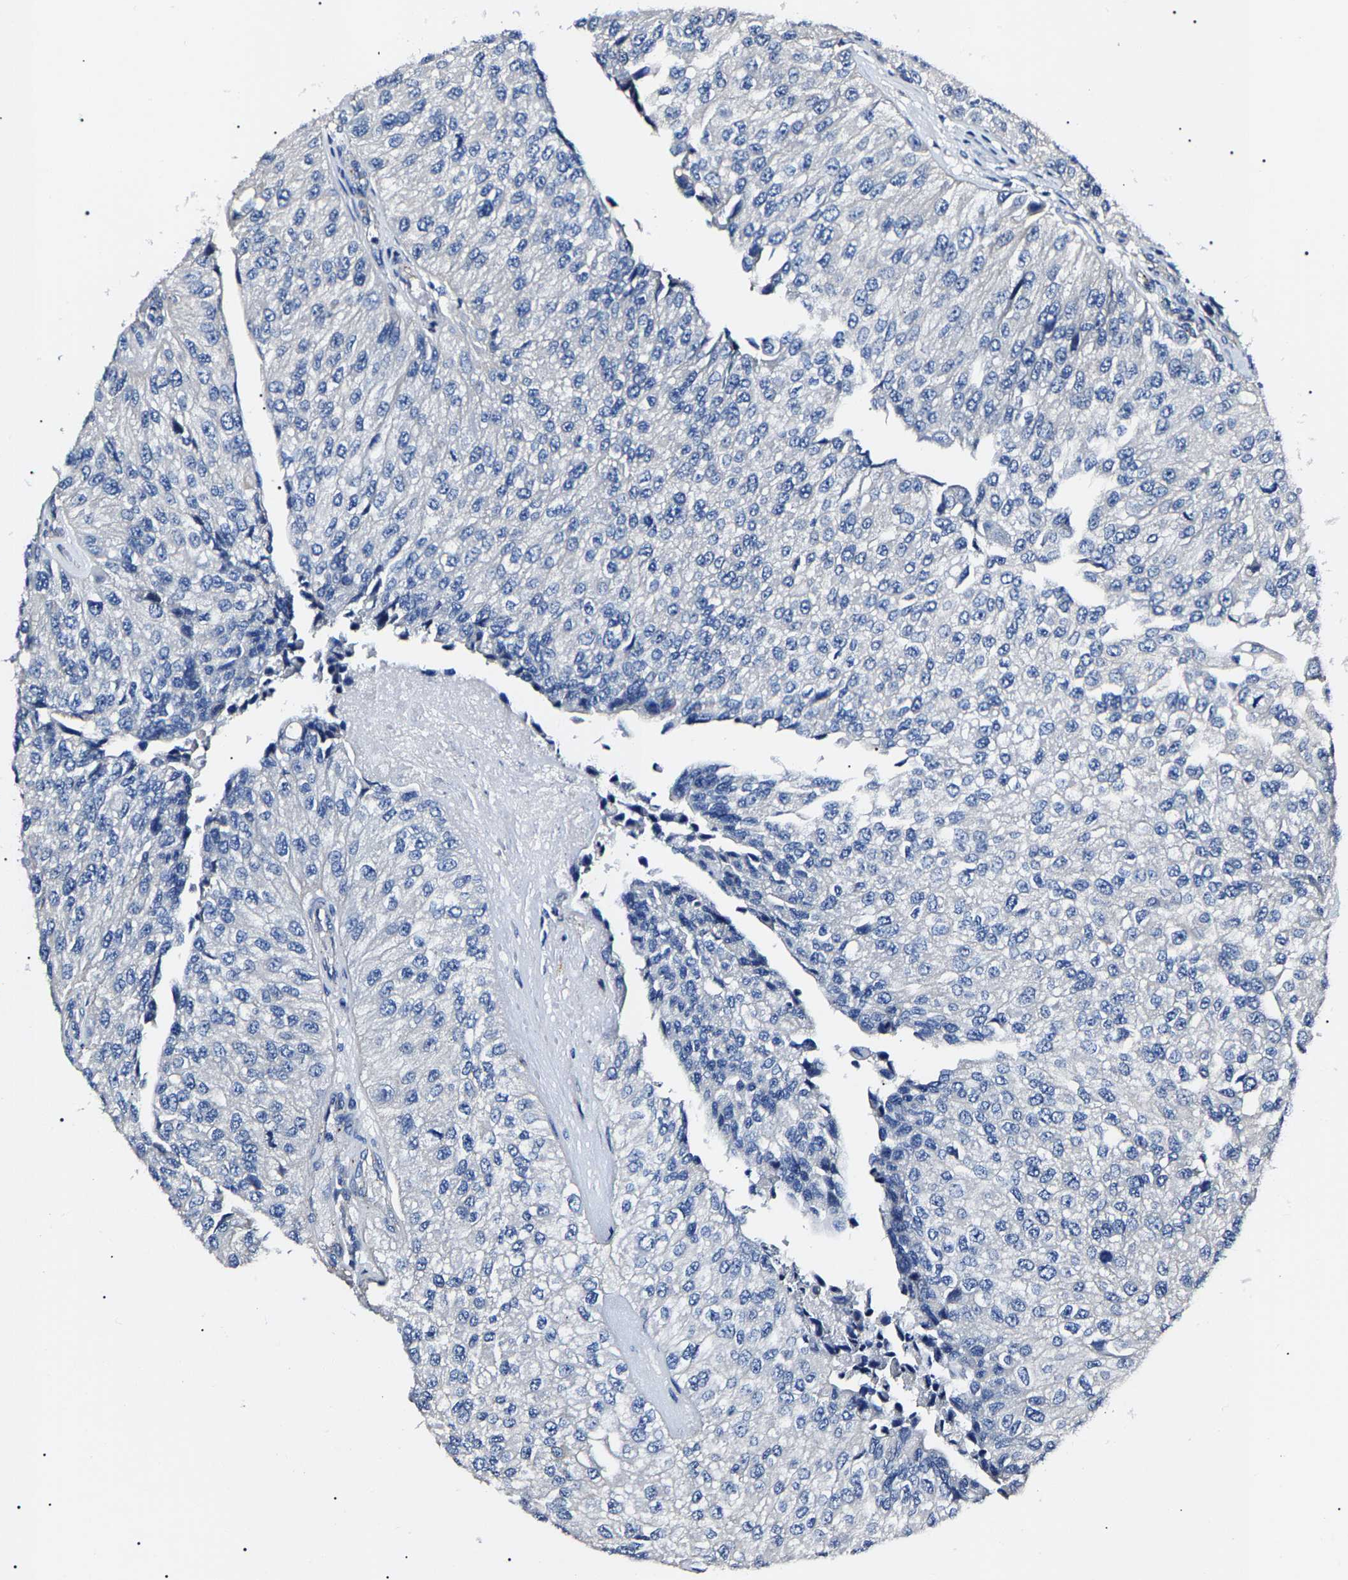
{"staining": {"intensity": "negative", "quantity": "none", "location": "none"}, "tissue": "urothelial cancer", "cell_type": "Tumor cells", "image_type": "cancer", "snomed": [{"axis": "morphology", "description": "Urothelial carcinoma, High grade"}, {"axis": "topography", "description": "Kidney"}, {"axis": "topography", "description": "Urinary bladder"}], "caption": "A micrograph of human urothelial carcinoma (high-grade) is negative for staining in tumor cells.", "gene": "KLHL42", "patient": {"sex": "male", "age": 77}}